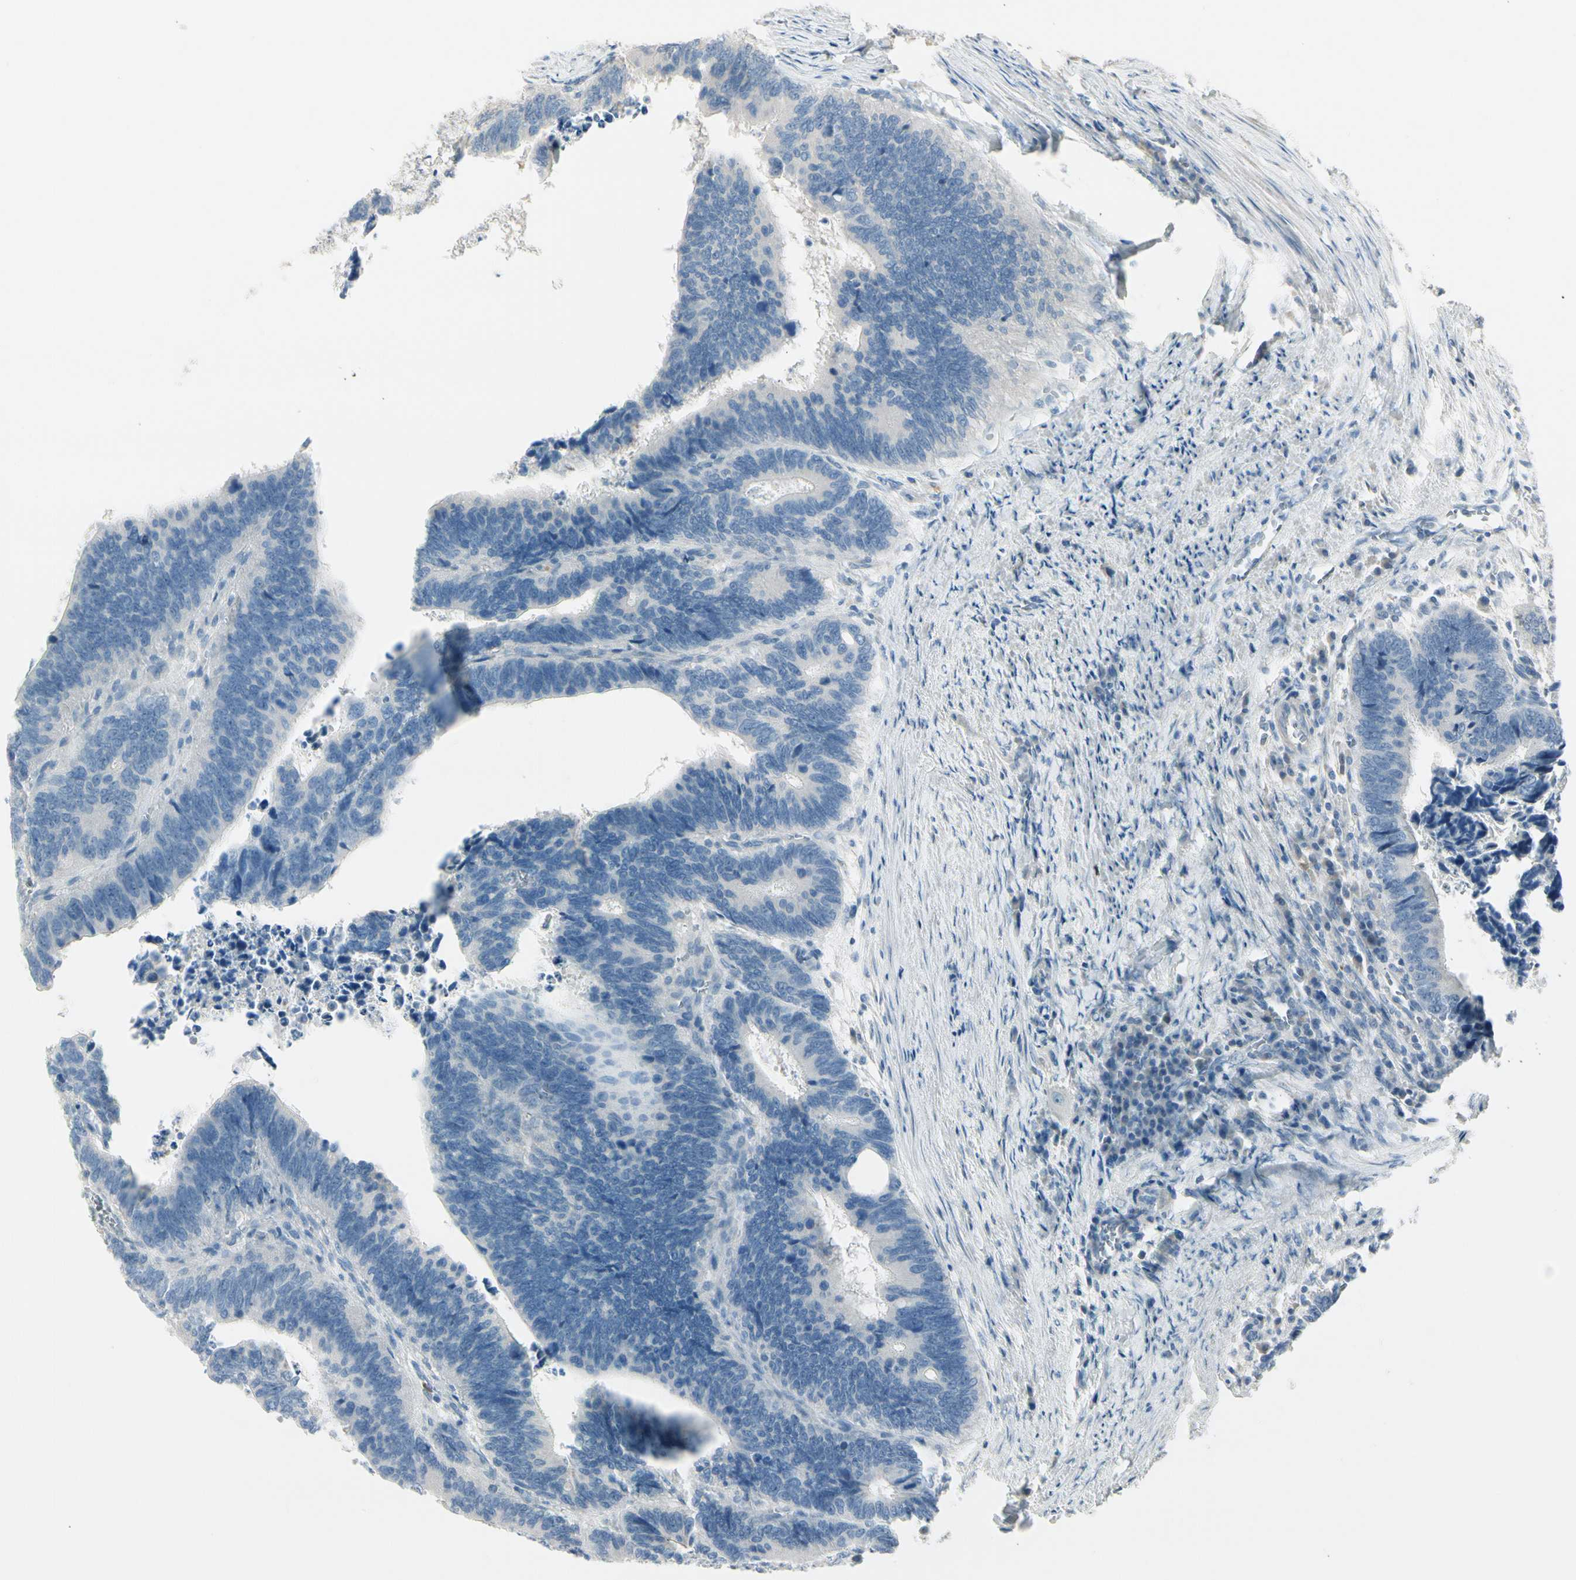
{"staining": {"intensity": "negative", "quantity": "none", "location": "none"}, "tissue": "colorectal cancer", "cell_type": "Tumor cells", "image_type": "cancer", "snomed": [{"axis": "morphology", "description": "Adenocarcinoma, NOS"}, {"axis": "topography", "description": "Colon"}], "caption": "Tumor cells show no significant staining in colorectal adenocarcinoma.", "gene": "CYP2E1", "patient": {"sex": "male", "age": 72}}